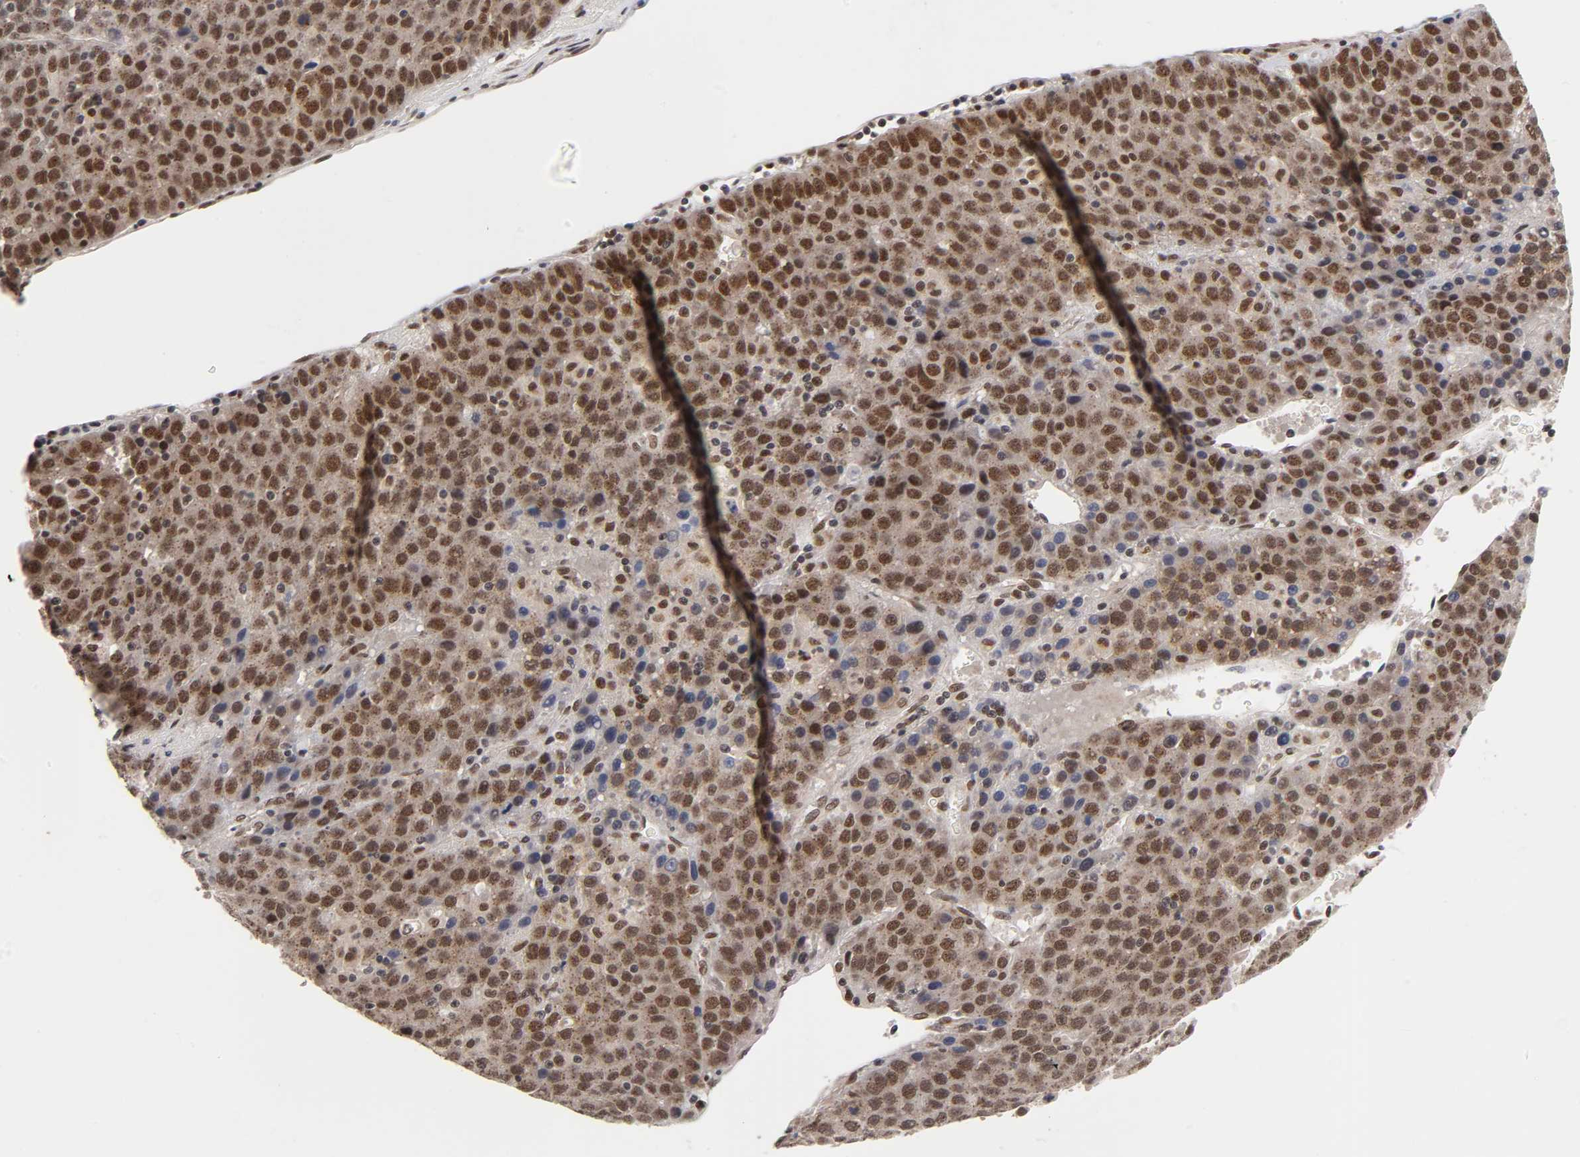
{"staining": {"intensity": "strong", "quantity": ">75%", "location": "cytoplasmic/membranous,nuclear"}, "tissue": "liver cancer", "cell_type": "Tumor cells", "image_type": "cancer", "snomed": [{"axis": "morphology", "description": "Carcinoma, Hepatocellular, NOS"}, {"axis": "topography", "description": "Liver"}], "caption": "A histopathology image of liver cancer (hepatocellular carcinoma) stained for a protein exhibits strong cytoplasmic/membranous and nuclear brown staining in tumor cells.", "gene": "EP300", "patient": {"sex": "female", "age": 53}}